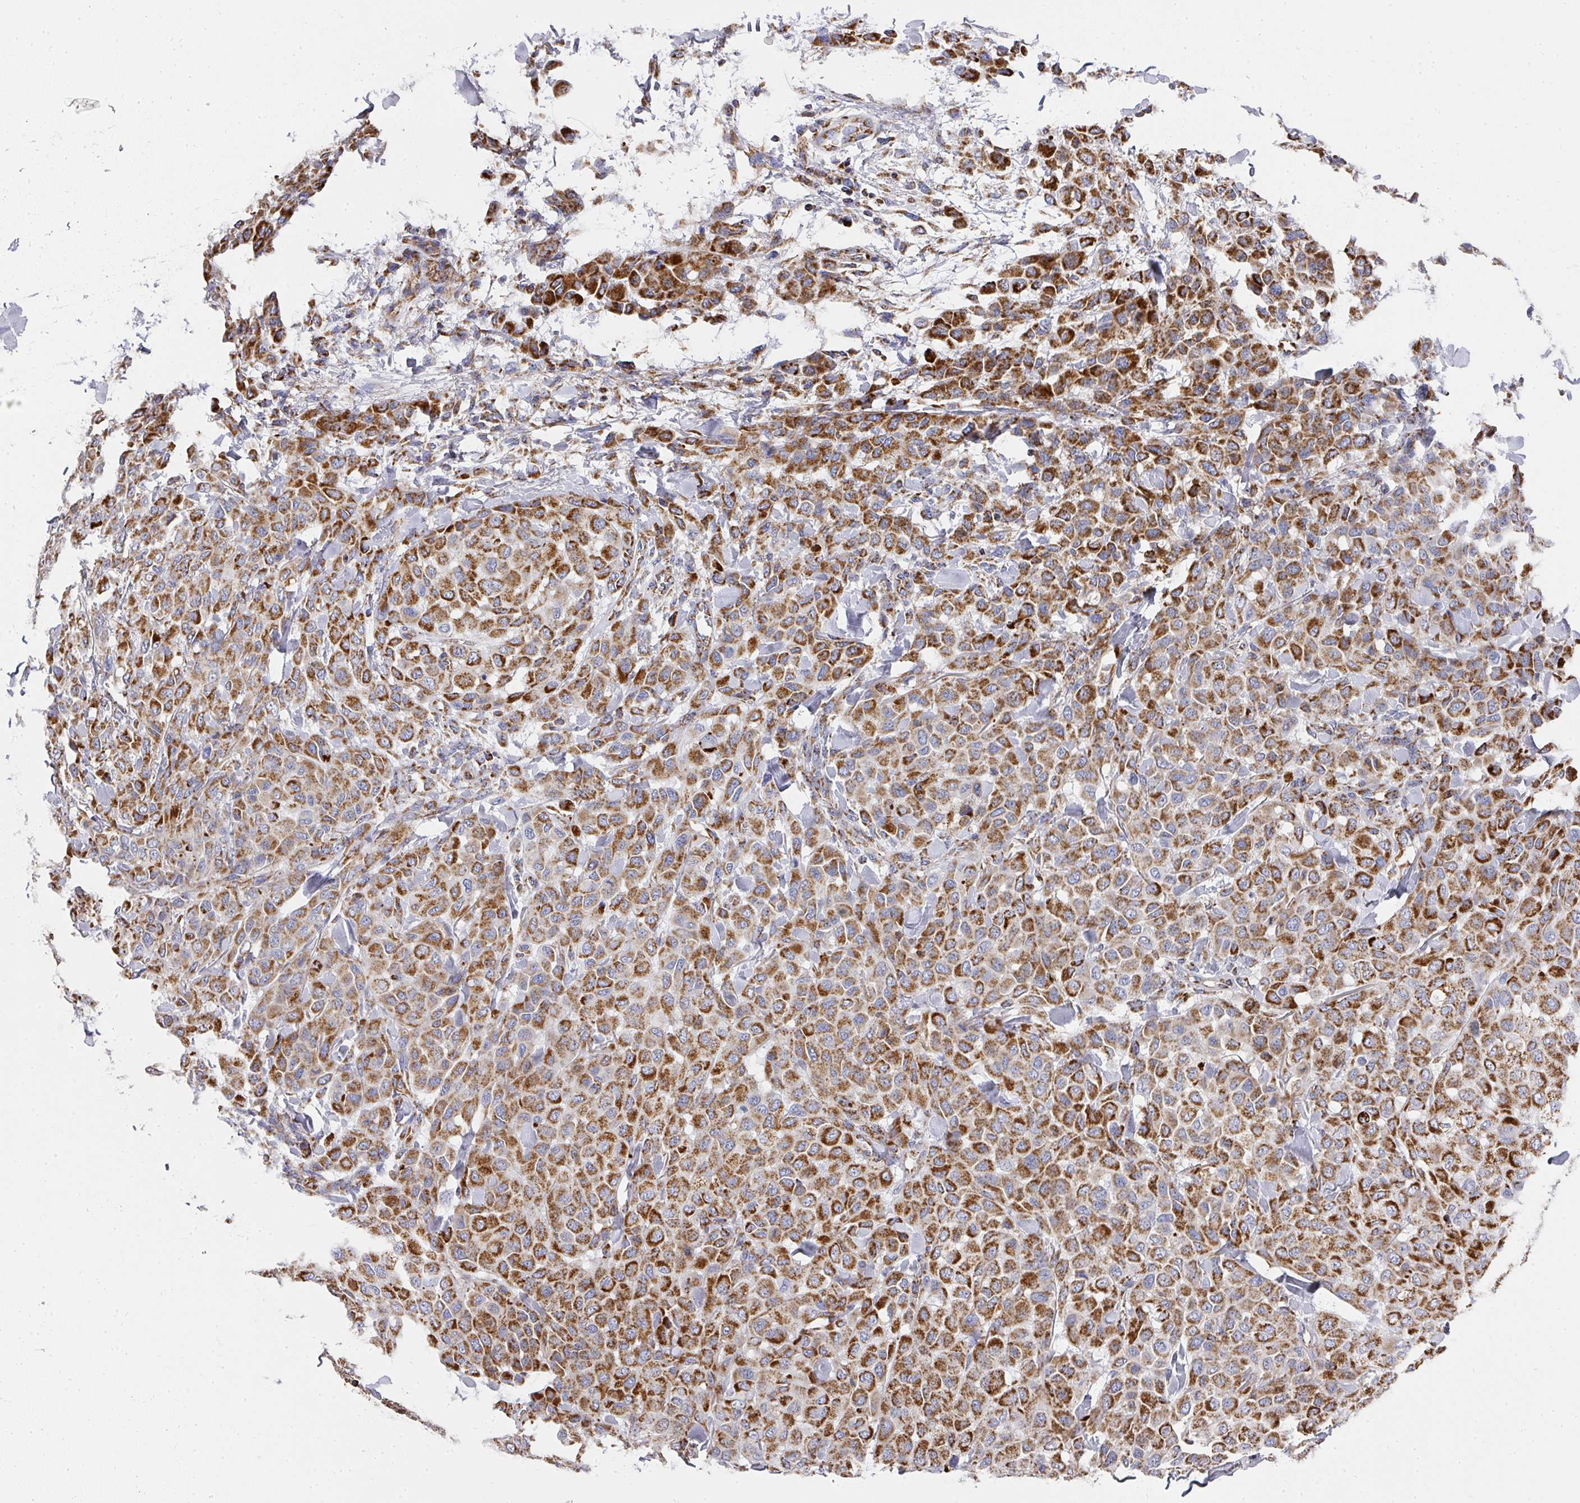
{"staining": {"intensity": "strong", "quantity": ">75%", "location": "cytoplasmic/membranous"}, "tissue": "melanoma", "cell_type": "Tumor cells", "image_type": "cancer", "snomed": [{"axis": "morphology", "description": "Malignant melanoma, Metastatic site"}, {"axis": "topography", "description": "Skin"}], "caption": "IHC staining of melanoma, which reveals high levels of strong cytoplasmic/membranous positivity in about >75% of tumor cells indicating strong cytoplasmic/membranous protein expression. The staining was performed using DAB (3,3'-diaminobenzidine) (brown) for protein detection and nuclei were counterstained in hematoxylin (blue).", "gene": "UQCRFS1", "patient": {"sex": "female", "age": 81}}